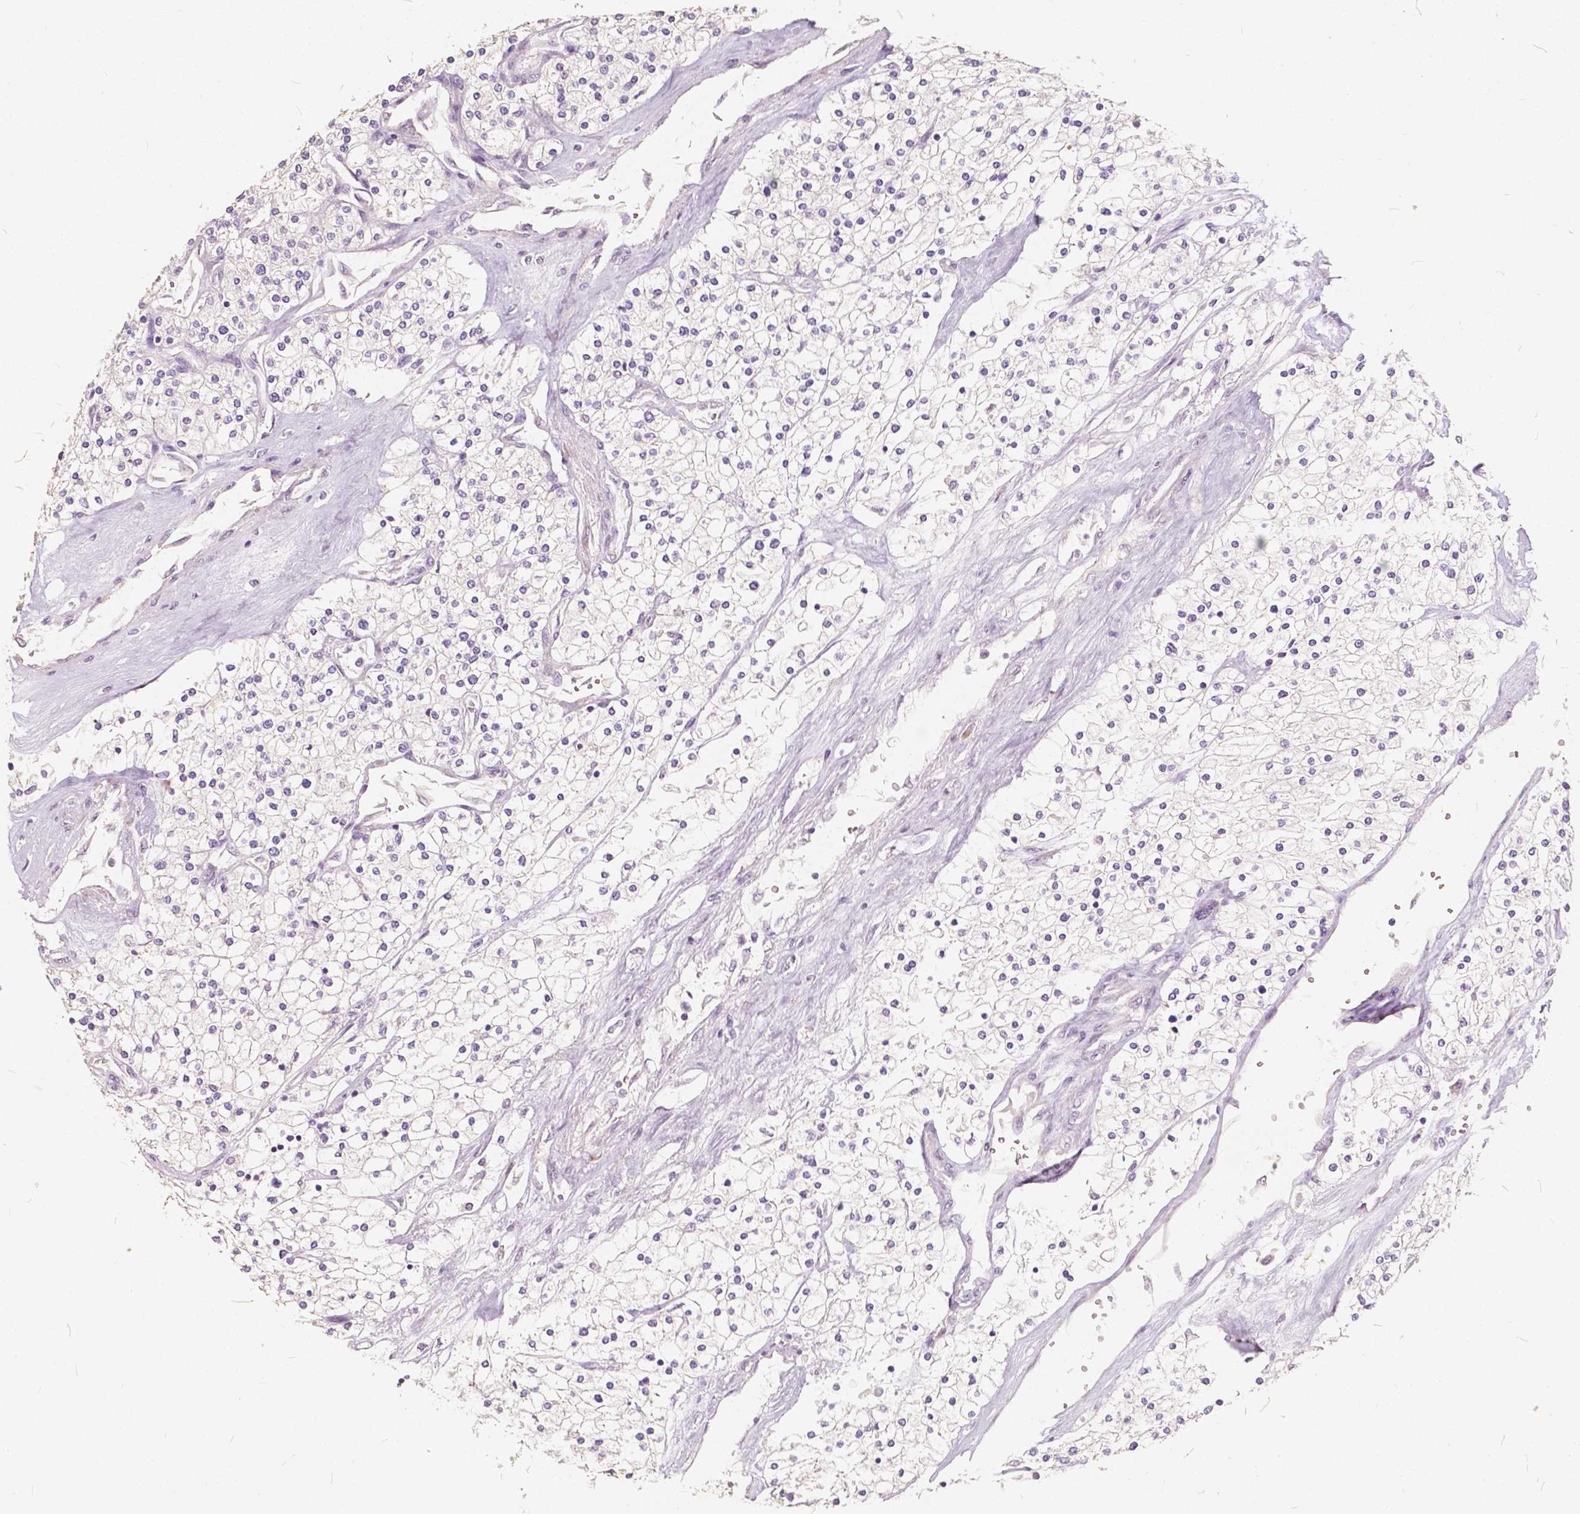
{"staining": {"intensity": "negative", "quantity": "none", "location": "none"}, "tissue": "renal cancer", "cell_type": "Tumor cells", "image_type": "cancer", "snomed": [{"axis": "morphology", "description": "Adenocarcinoma, NOS"}, {"axis": "topography", "description": "Kidney"}], "caption": "The immunohistochemistry photomicrograph has no significant staining in tumor cells of renal cancer tissue.", "gene": "SLC7A8", "patient": {"sex": "male", "age": 80}}